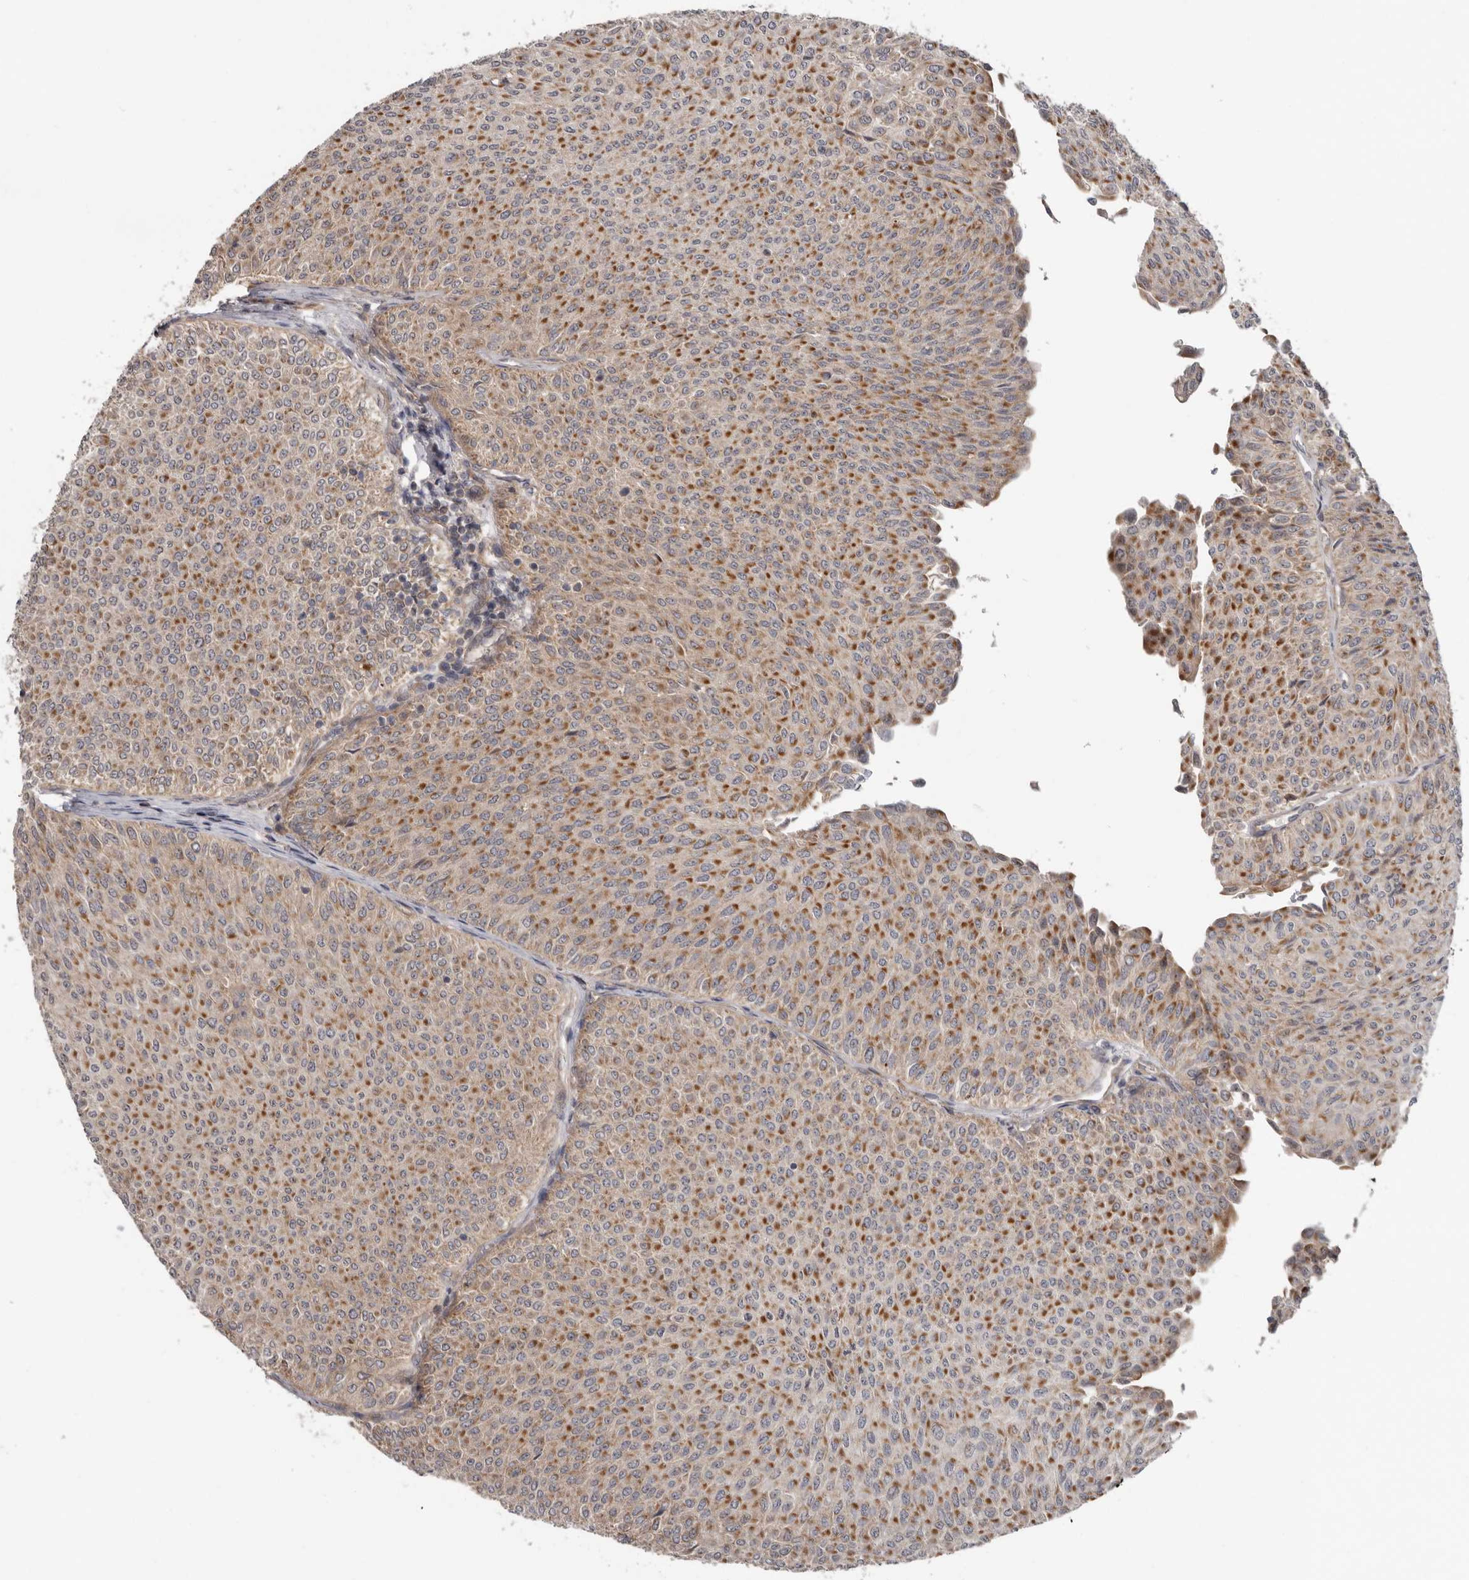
{"staining": {"intensity": "moderate", "quantity": ">75%", "location": "cytoplasmic/membranous"}, "tissue": "urothelial cancer", "cell_type": "Tumor cells", "image_type": "cancer", "snomed": [{"axis": "morphology", "description": "Urothelial carcinoma, Low grade"}, {"axis": "topography", "description": "Urinary bladder"}], "caption": "Brown immunohistochemical staining in urothelial cancer shows moderate cytoplasmic/membranous staining in approximately >75% of tumor cells.", "gene": "BAD", "patient": {"sex": "male", "age": 78}}